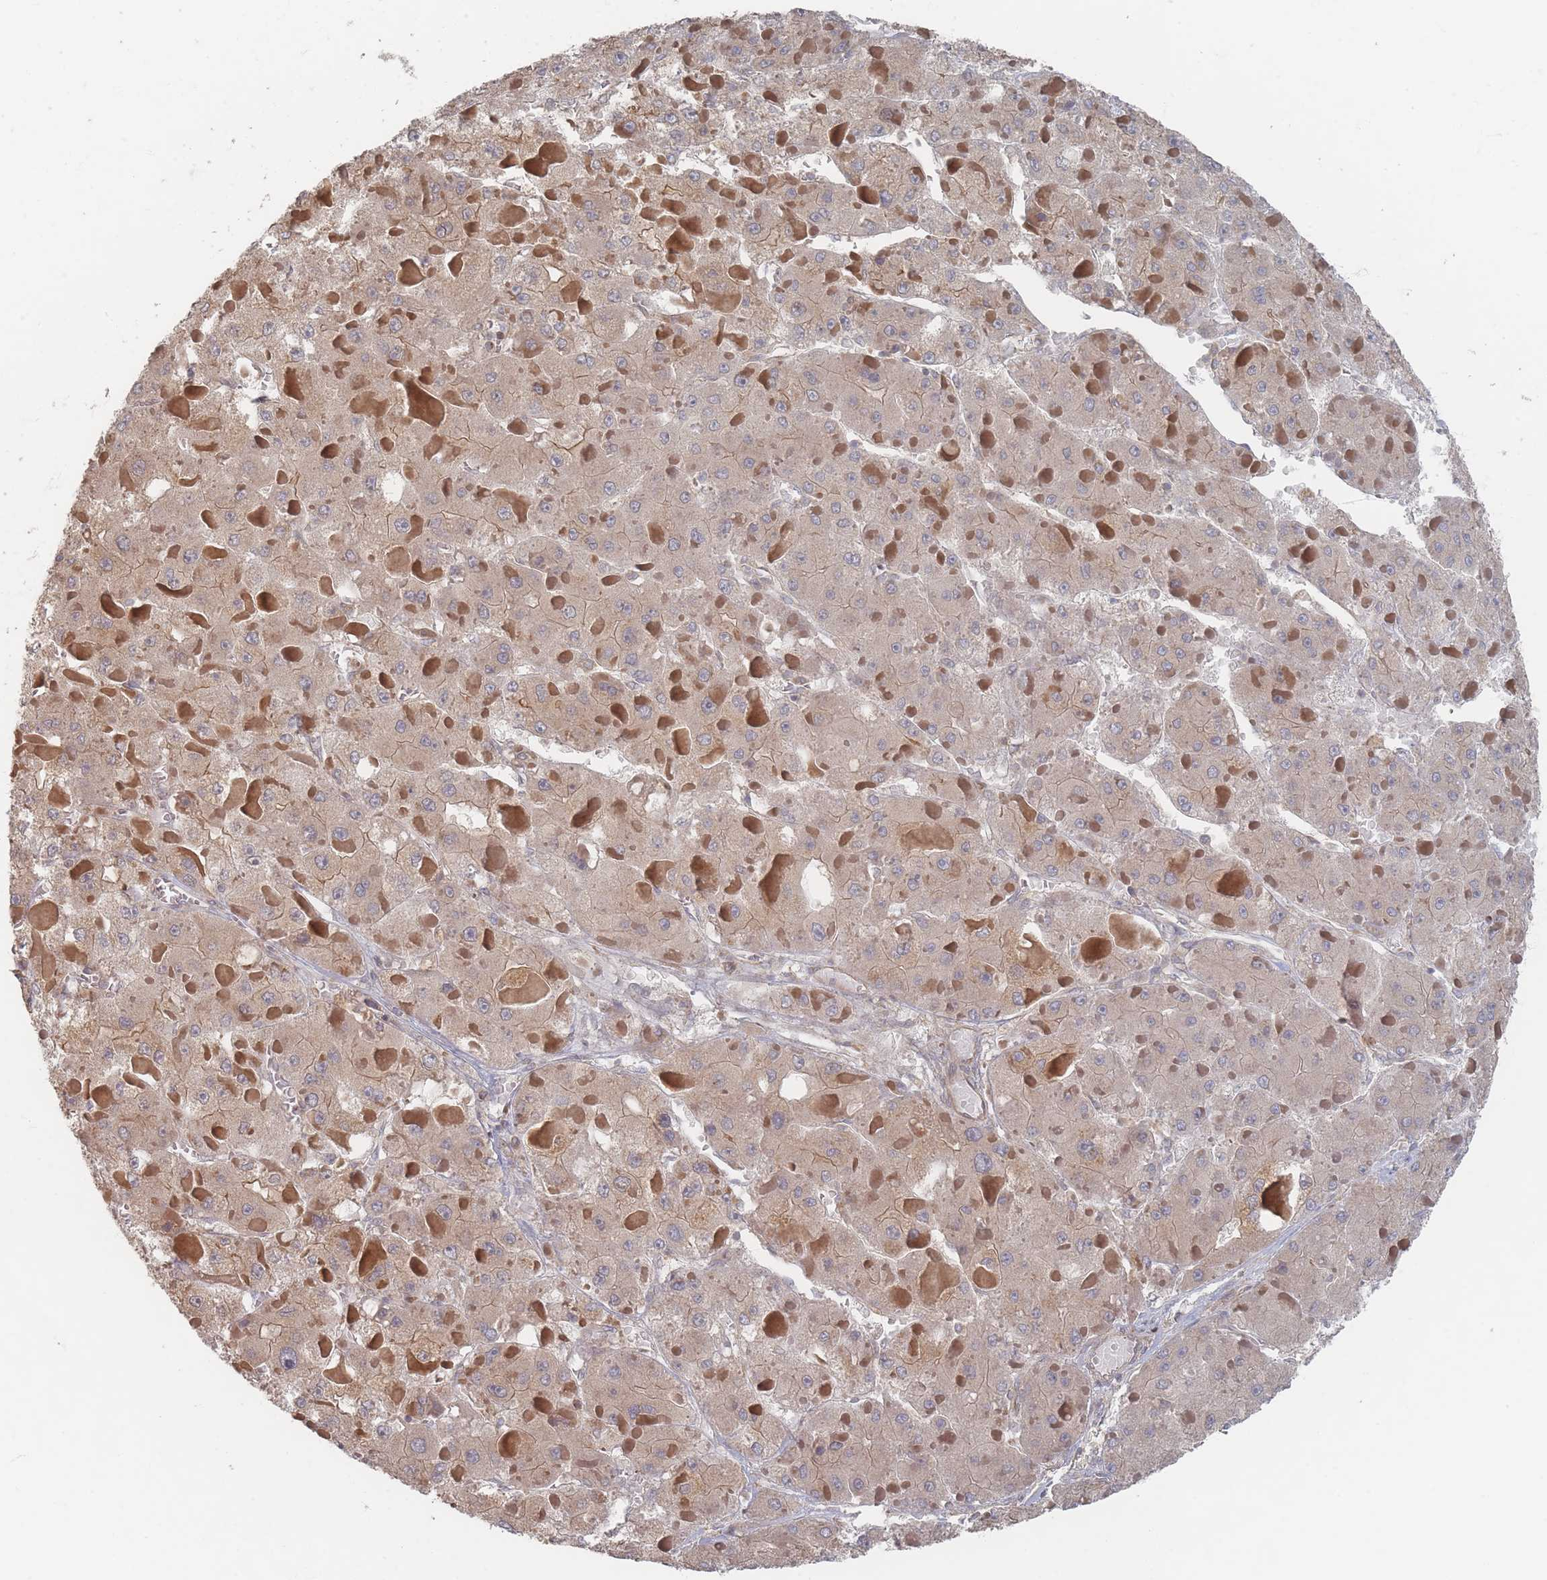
{"staining": {"intensity": "weak", "quantity": "25%-75%", "location": "cytoplasmic/membranous"}, "tissue": "liver cancer", "cell_type": "Tumor cells", "image_type": "cancer", "snomed": [{"axis": "morphology", "description": "Carcinoma, Hepatocellular, NOS"}, {"axis": "topography", "description": "Liver"}], "caption": "This micrograph reveals immunohistochemistry staining of liver cancer (hepatocellular carcinoma), with low weak cytoplasmic/membranous expression in about 25%-75% of tumor cells.", "gene": "GLE1", "patient": {"sex": "female", "age": 73}}